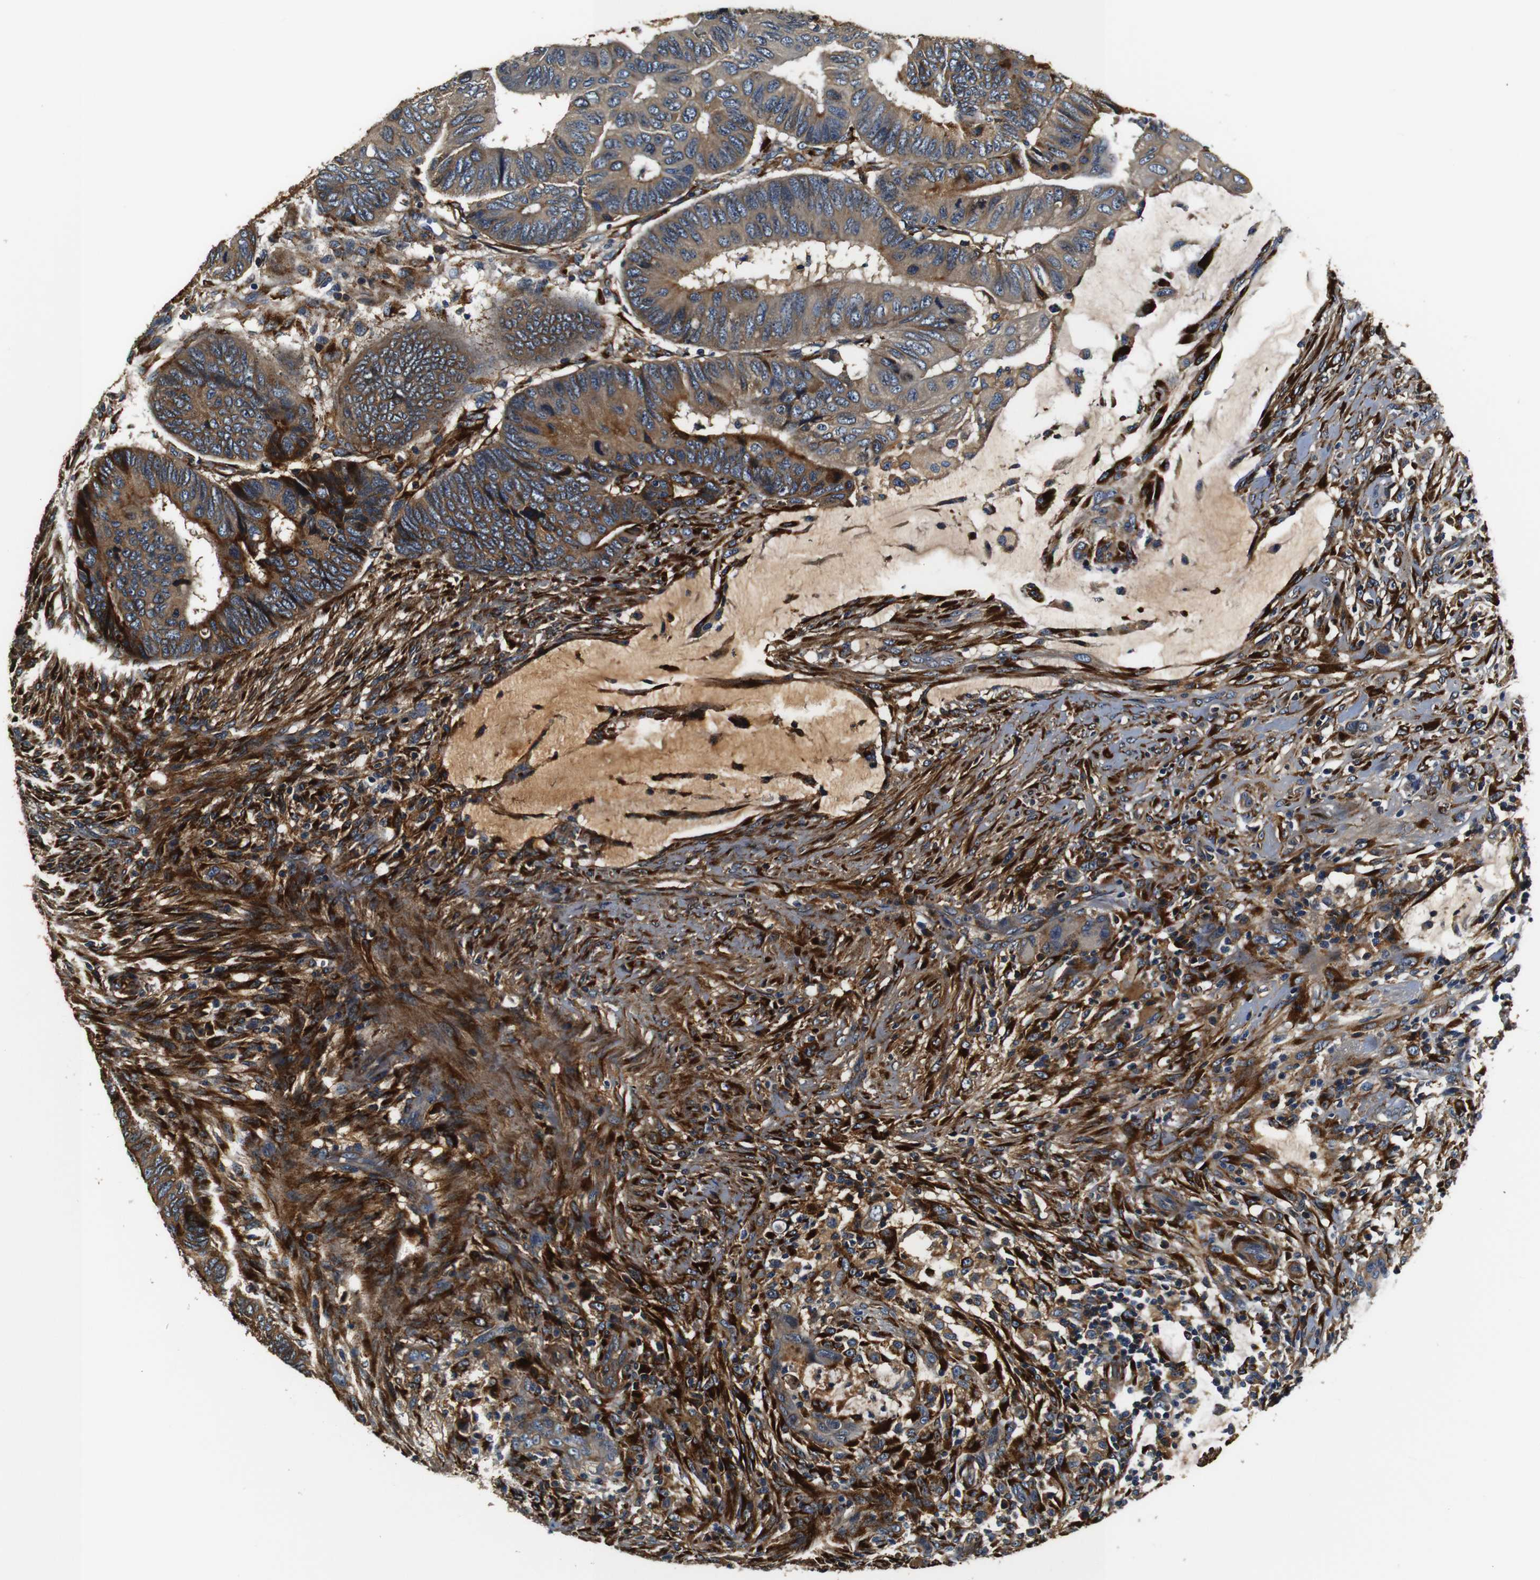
{"staining": {"intensity": "moderate", "quantity": ">75%", "location": "cytoplasmic/membranous"}, "tissue": "colorectal cancer", "cell_type": "Tumor cells", "image_type": "cancer", "snomed": [{"axis": "morphology", "description": "Normal tissue, NOS"}, {"axis": "morphology", "description": "Adenocarcinoma, NOS"}, {"axis": "topography", "description": "Rectum"}, {"axis": "topography", "description": "Peripheral nerve tissue"}], "caption": "This histopathology image reveals colorectal adenocarcinoma stained with IHC to label a protein in brown. The cytoplasmic/membranous of tumor cells show moderate positivity for the protein. Nuclei are counter-stained blue.", "gene": "COL1A1", "patient": {"sex": "male", "age": 92}}